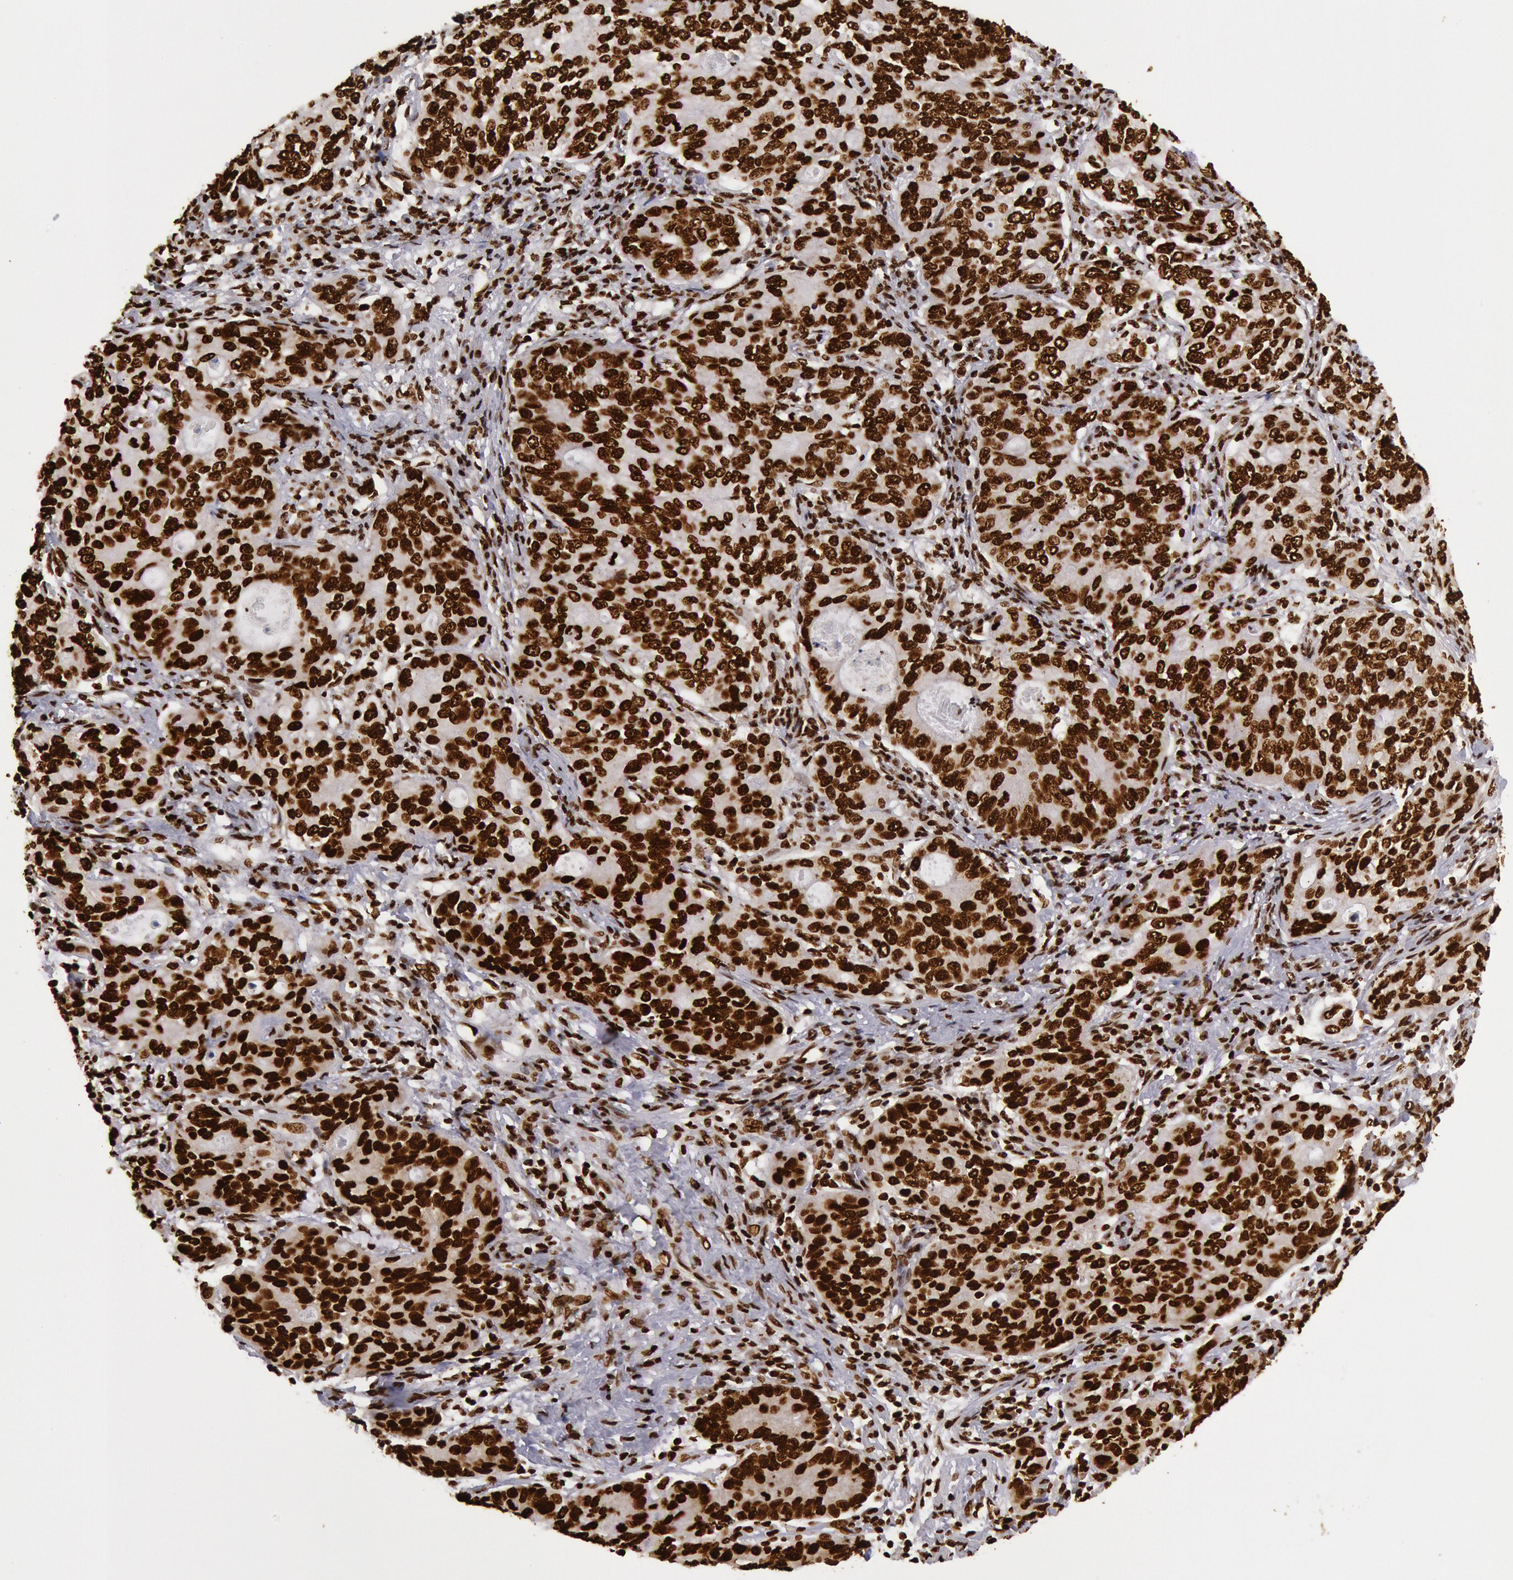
{"staining": {"intensity": "strong", "quantity": ">75%", "location": "nuclear"}, "tissue": "stomach cancer", "cell_type": "Tumor cells", "image_type": "cancer", "snomed": [{"axis": "morphology", "description": "Adenocarcinoma, NOS"}, {"axis": "topography", "description": "Esophagus"}, {"axis": "topography", "description": "Stomach"}], "caption": "This is an image of immunohistochemistry (IHC) staining of stomach cancer (adenocarcinoma), which shows strong positivity in the nuclear of tumor cells.", "gene": "H3-4", "patient": {"sex": "male", "age": 74}}